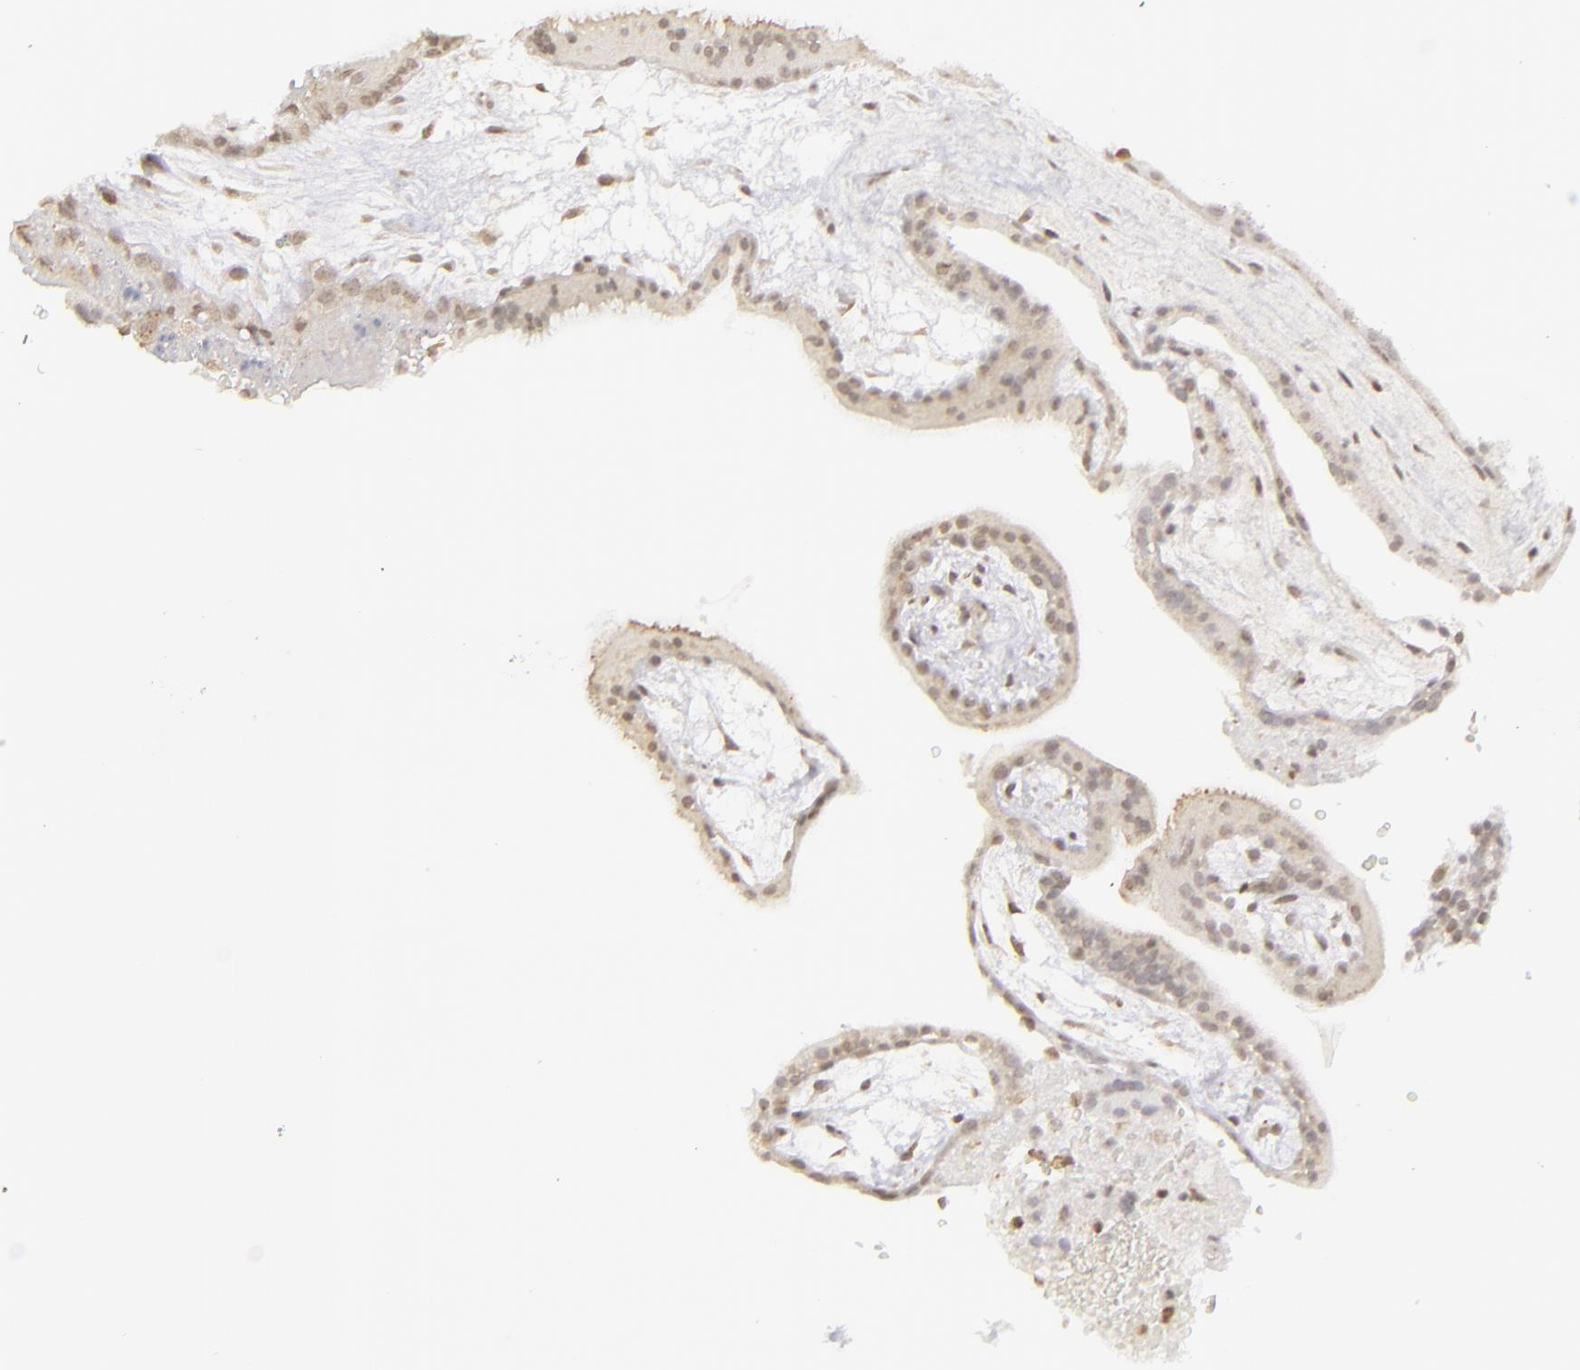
{"staining": {"intensity": "weak", "quantity": "25%-75%", "location": "nuclear"}, "tissue": "placenta", "cell_type": "Decidual cells", "image_type": "normal", "snomed": [{"axis": "morphology", "description": "Normal tissue, NOS"}, {"axis": "topography", "description": "Placenta"}], "caption": "Placenta stained with DAB (3,3'-diaminobenzidine) immunohistochemistry demonstrates low levels of weak nuclear positivity in about 25%-75% of decidual cells.", "gene": "CLDN2", "patient": {"sex": "female", "age": 19}}